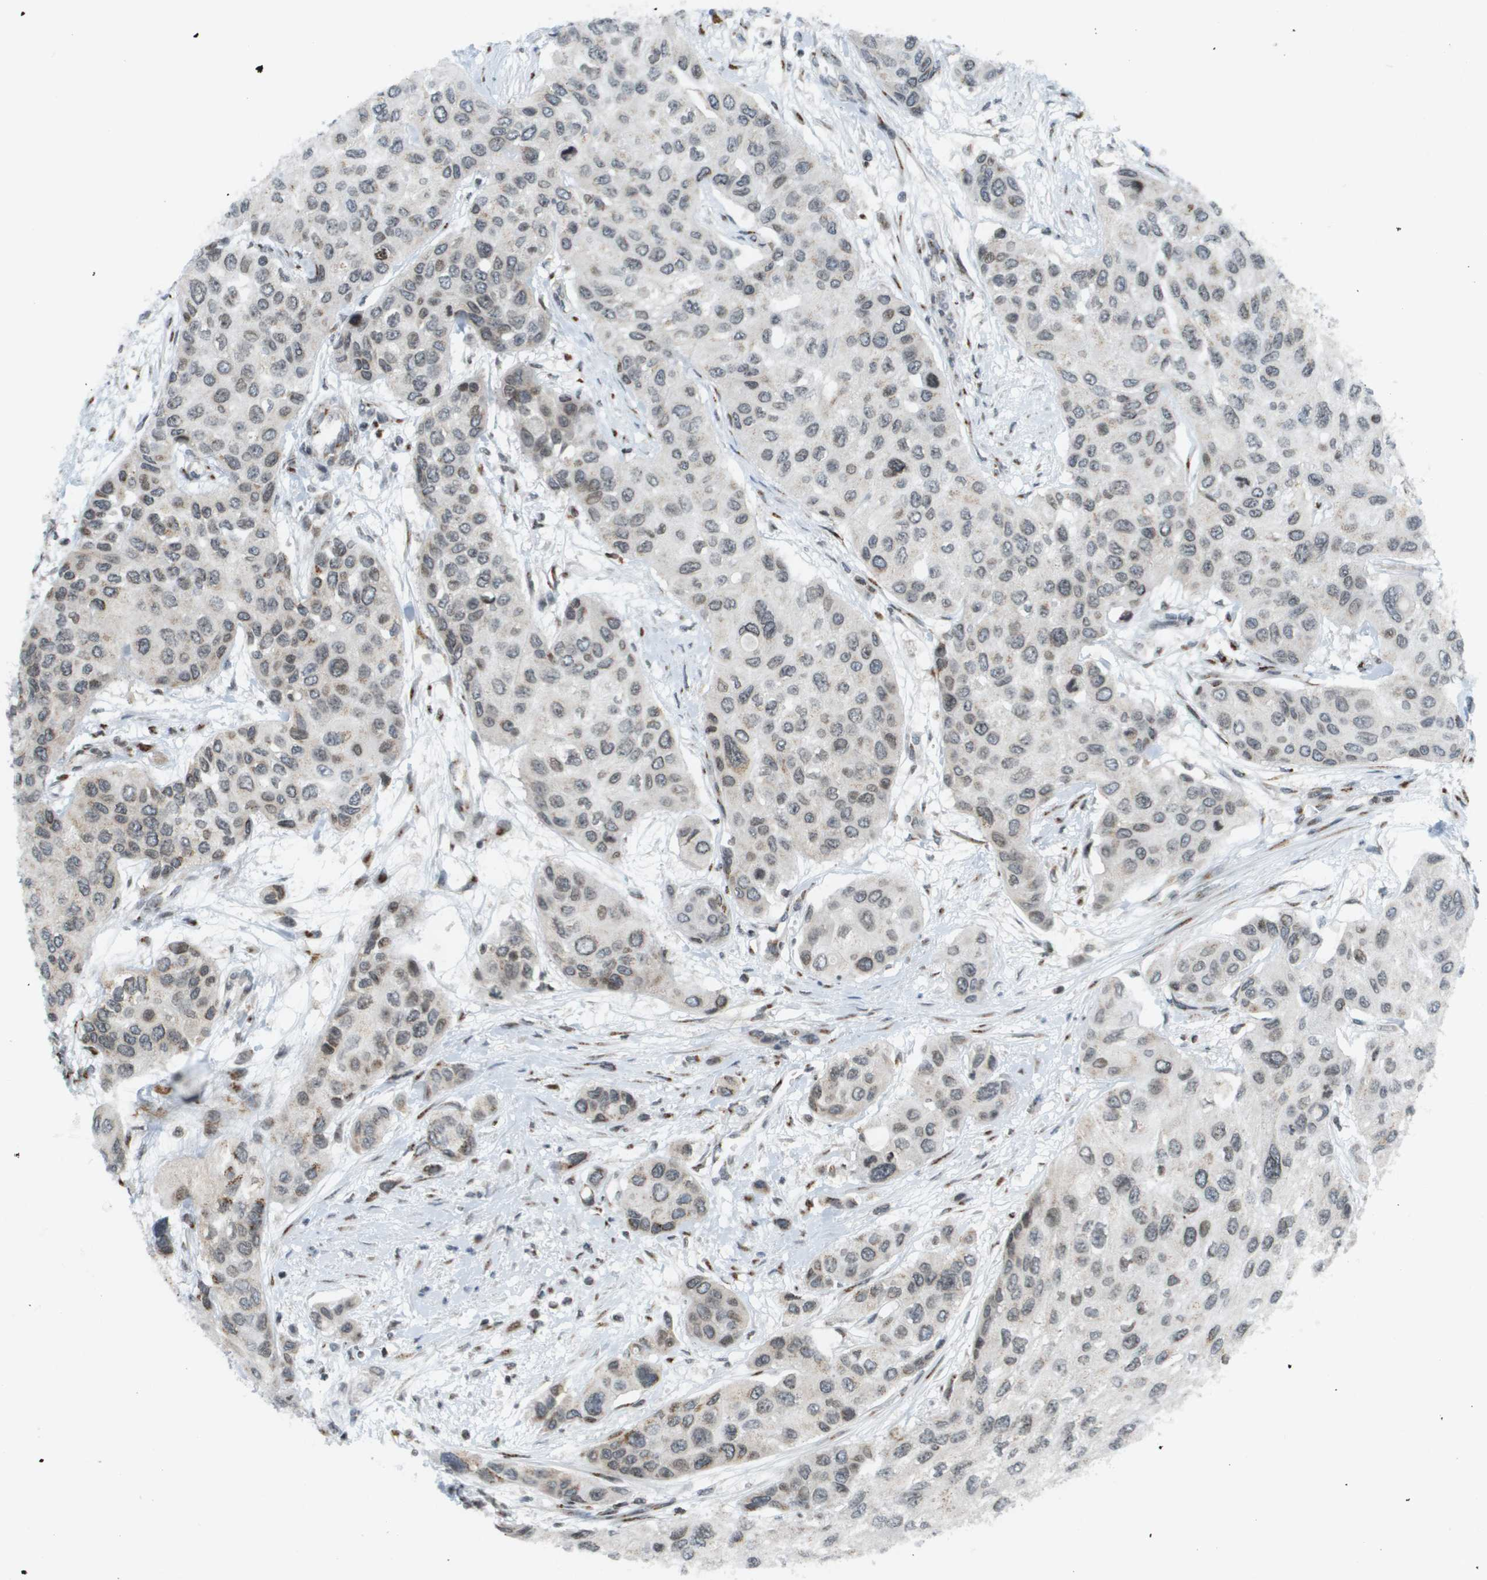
{"staining": {"intensity": "weak", "quantity": "25%-75%", "location": "nuclear"}, "tissue": "urothelial cancer", "cell_type": "Tumor cells", "image_type": "cancer", "snomed": [{"axis": "morphology", "description": "Urothelial carcinoma, High grade"}, {"axis": "topography", "description": "Urinary bladder"}], "caption": "Human urothelial carcinoma (high-grade) stained with a protein marker displays weak staining in tumor cells.", "gene": "EVC", "patient": {"sex": "female", "age": 56}}